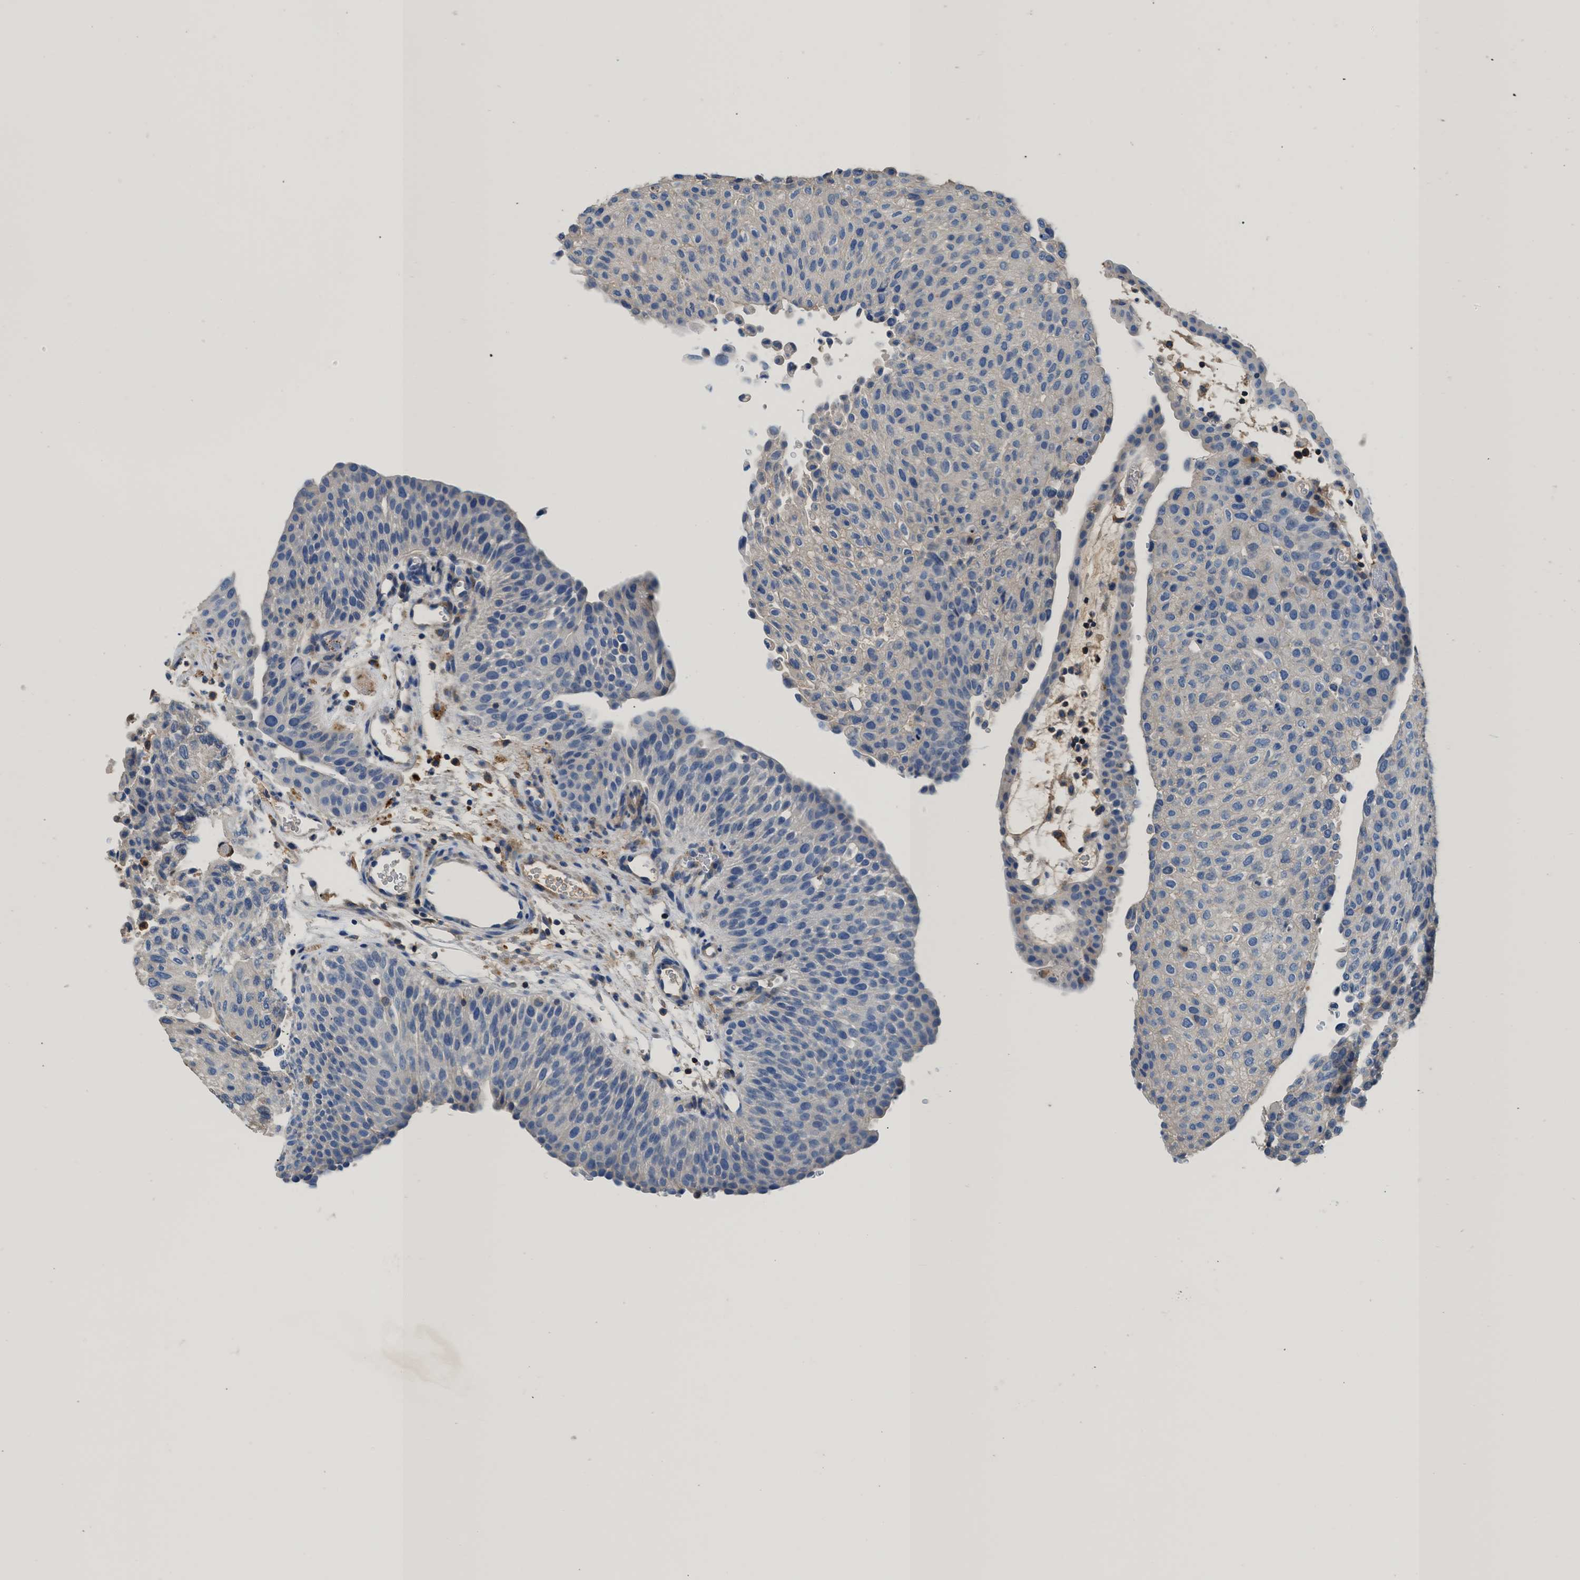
{"staining": {"intensity": "negative", "quantity": "none", "location": "none"}, "tissue": "urothelial cancer", "cell_type": "Tumor cells", "image_type": "cancer", "snomed": [{"axis": "morphology", "description": "Urothelial carcinoma, Low grade"}, {"axis": "morphology", "description": "Urothelial carcinoma, High grade"}, {"axis": "topography", "description": "Urinary bladder"}], "caption": "Immunohistochemistry (IHC) of high-grade urothelial carcinoma reveals no expression in tumor cells.", "gene": "KCNQ4", "patient": {"sex": "male", "age": 35}}